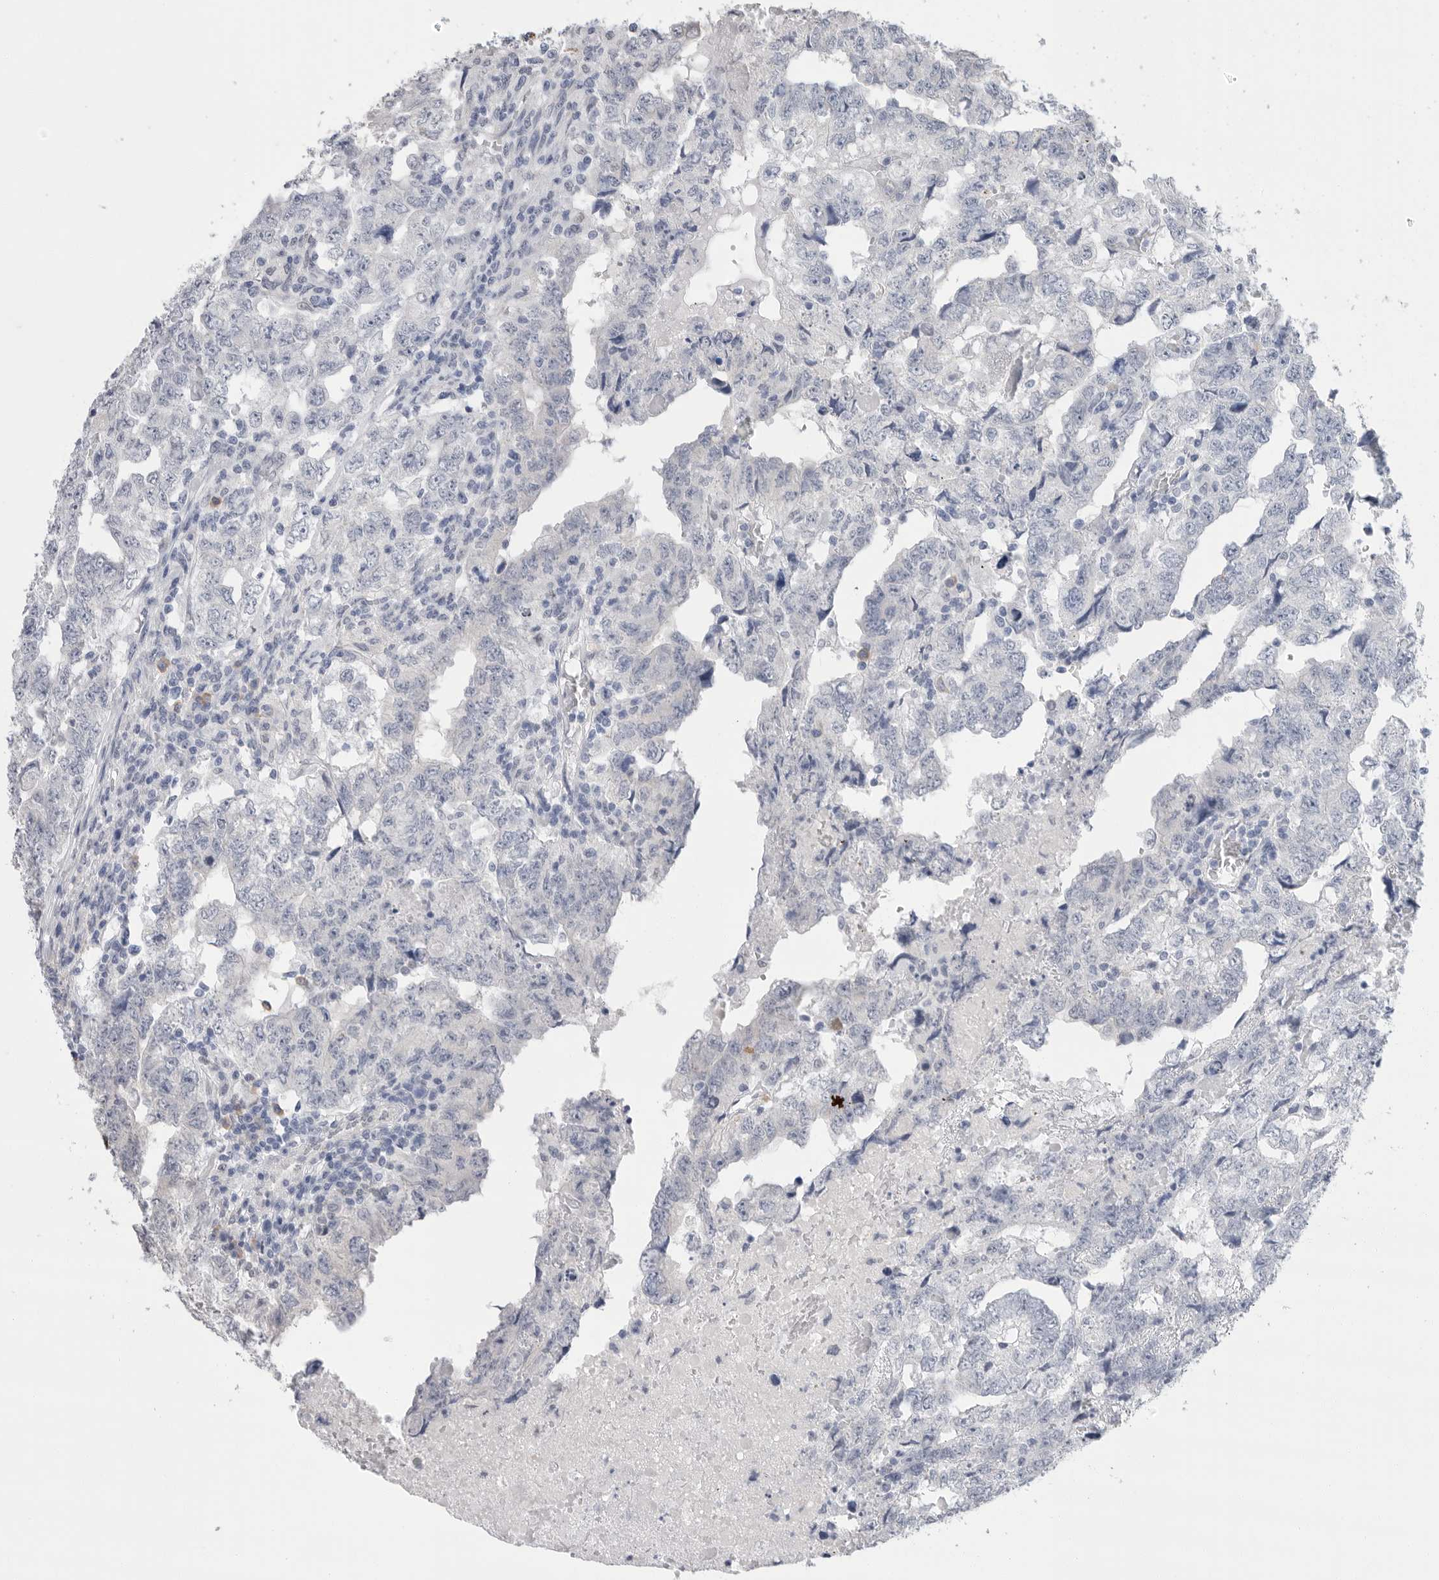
{"staining": {"intensity": "negative", "quantity": "none", "location": "none"}, "tissue": "testis cancer", "cell_type": "Tumor cells", "image_type": "cancer", "snomed": [{"axis": "morphology", "description": "Carcinoma, Embryonal, NOS"}, {"axis": "topography", "description": "Testis"}], "caption": "Human embryonal carcinoma (testis) stained for a protein using immunohistochemistry demonstrates no positivity in tumor cells.", "gene": "ARHGEF10", "patient": {"sex": "male", "age": 36}}